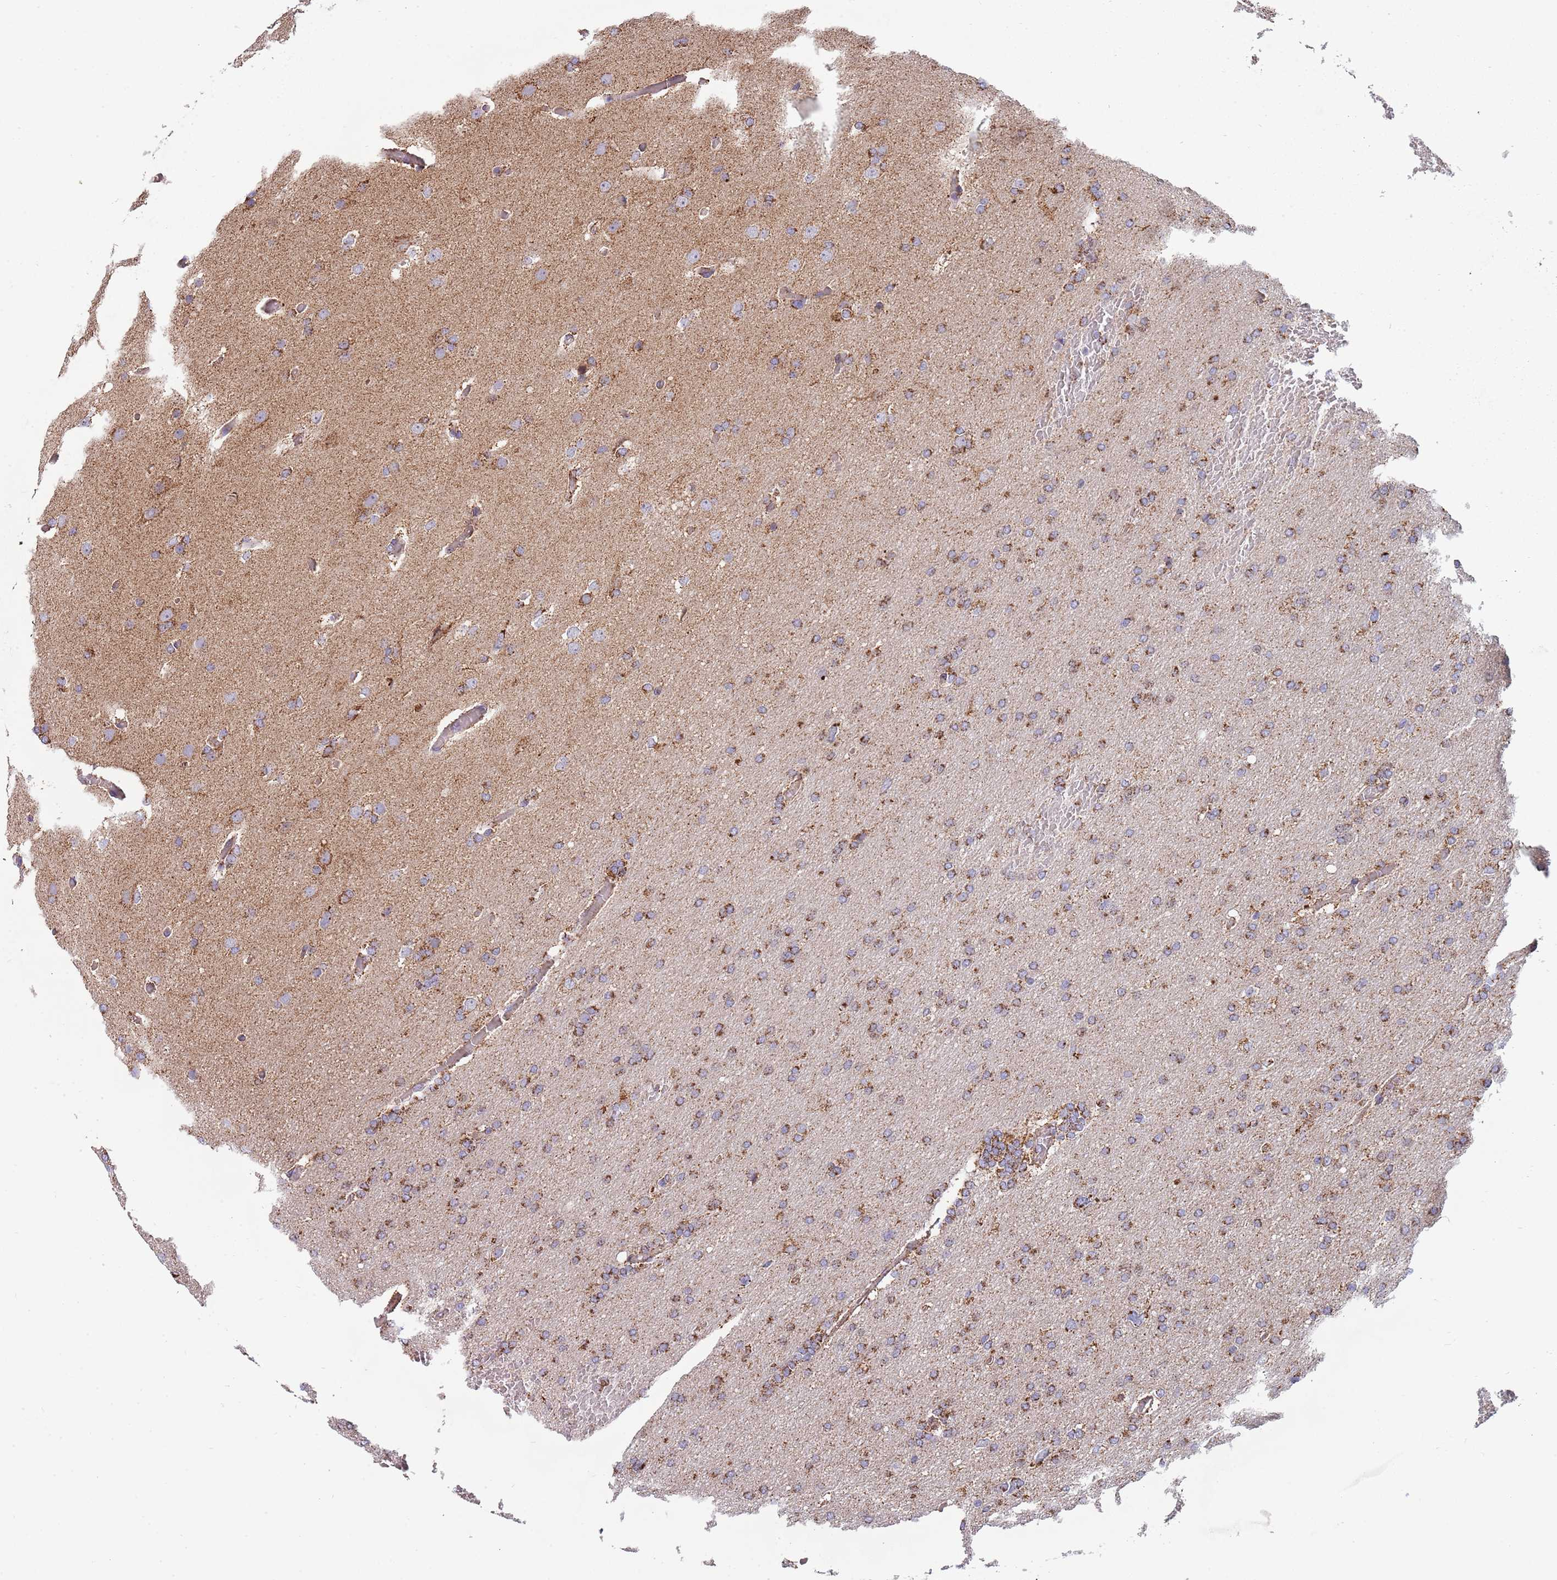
{"staining": {"intensity": "moderate", "quantity": ">75%", "location": "cytoplasmic/membranous"}, "tissue": "glioma", "cell_type": "Tumor cells", "image_type": "cancer", "snomed": [{"axis": "morphology", "description": "Glioma, malignant, High grade"}, {"axis": "topography", "description": "Cerebral cortex"}], "caption": "Glioma stained with a brown dye reveals moderate cytoplasmic/membranous positive positivity in about >75% of tumor cells.", "gene": "VPS16", "patient": {"sex": "female", "age": 36}}